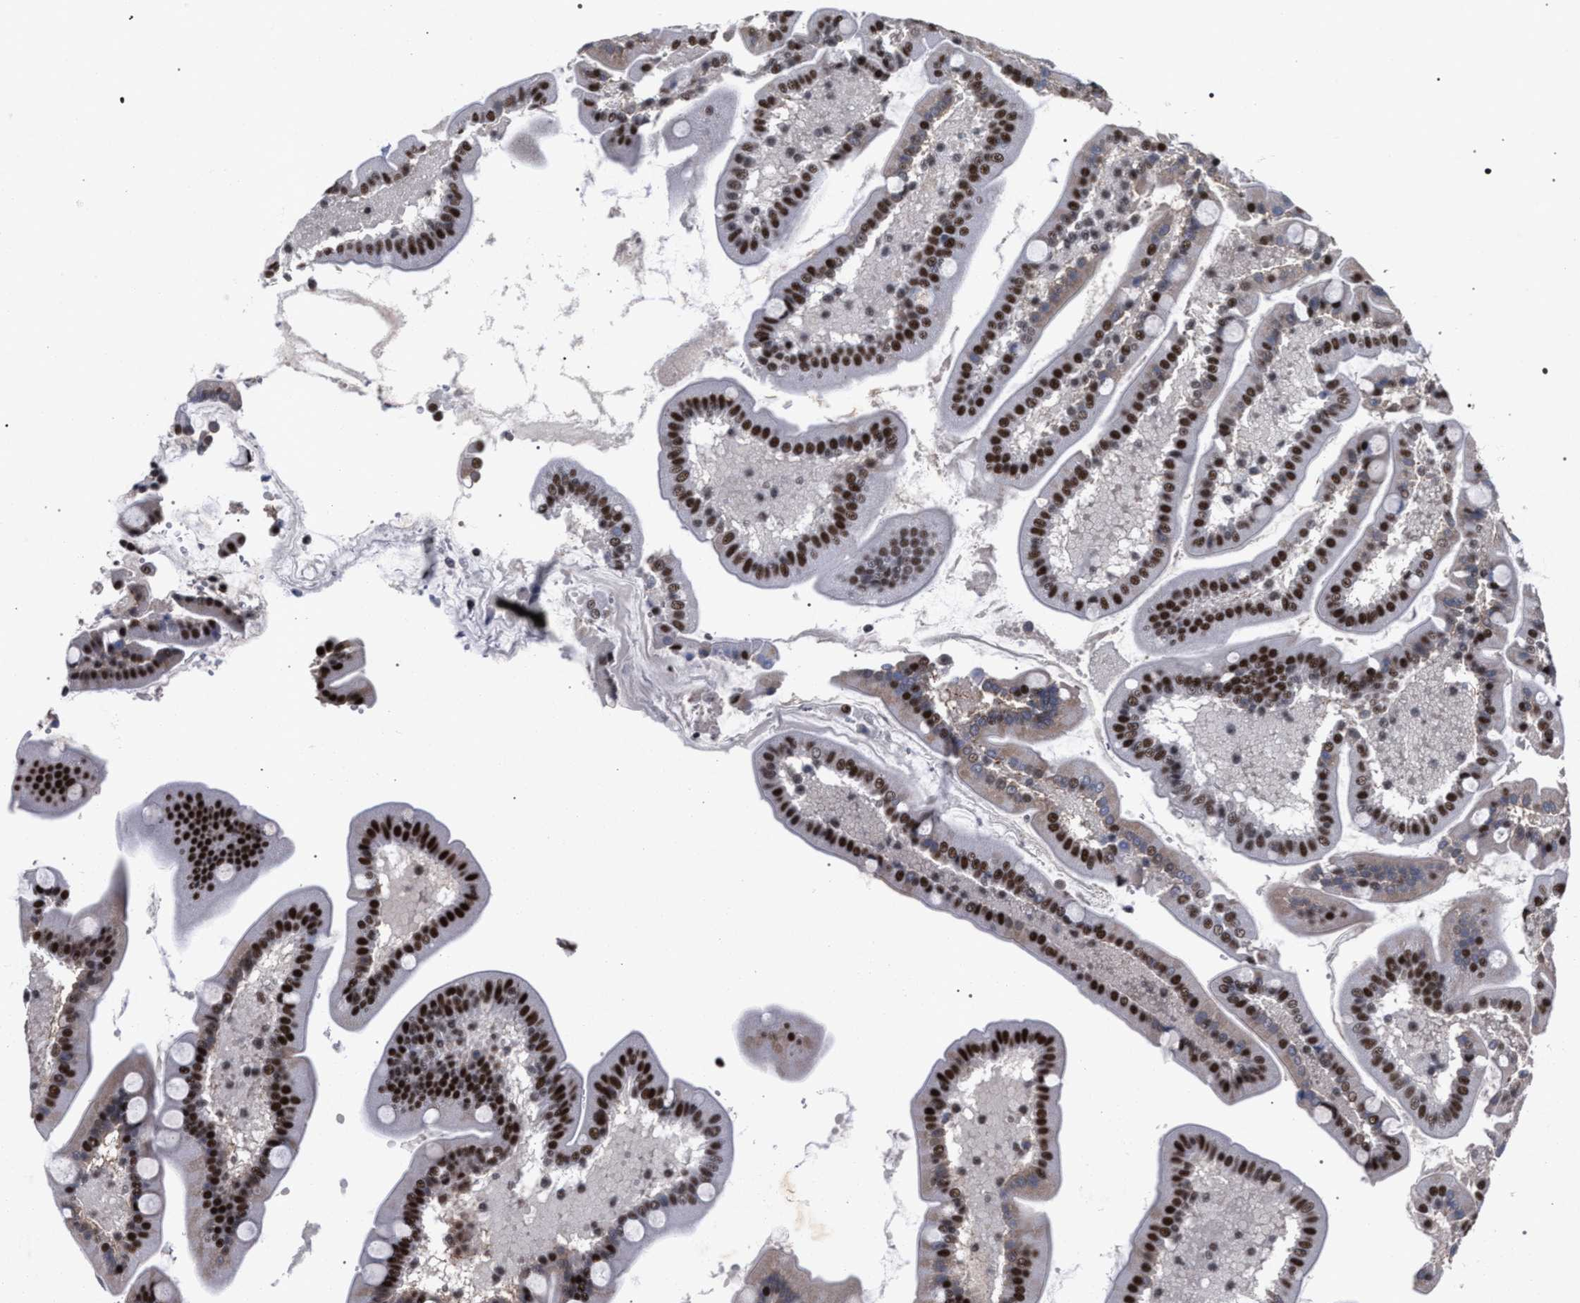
{"staining": {"intensity": "strong", "quantity": ">75%", "location": "nuclear"}, "tissue": "duodenum", "cell_type": "Glandular cells", "image_type": "normal", "snomed": [{"axis": "morphology", "description": "Normal tissue, NOS"}, {"axis": "topography", "description": "Duodenum"}], "caption": "Protein analysis of normal duodenum reveals strong nuclear staining in approximately >75% of glandular cells. The staining is performed using DAB (3,3'-diaminobenzidine) brown chromogen to label protein expression. The nuclei are counter-stained blue using hematoxylin.", "gene": "SCAF4", "patient": {"sex": "male", "age": 54}}